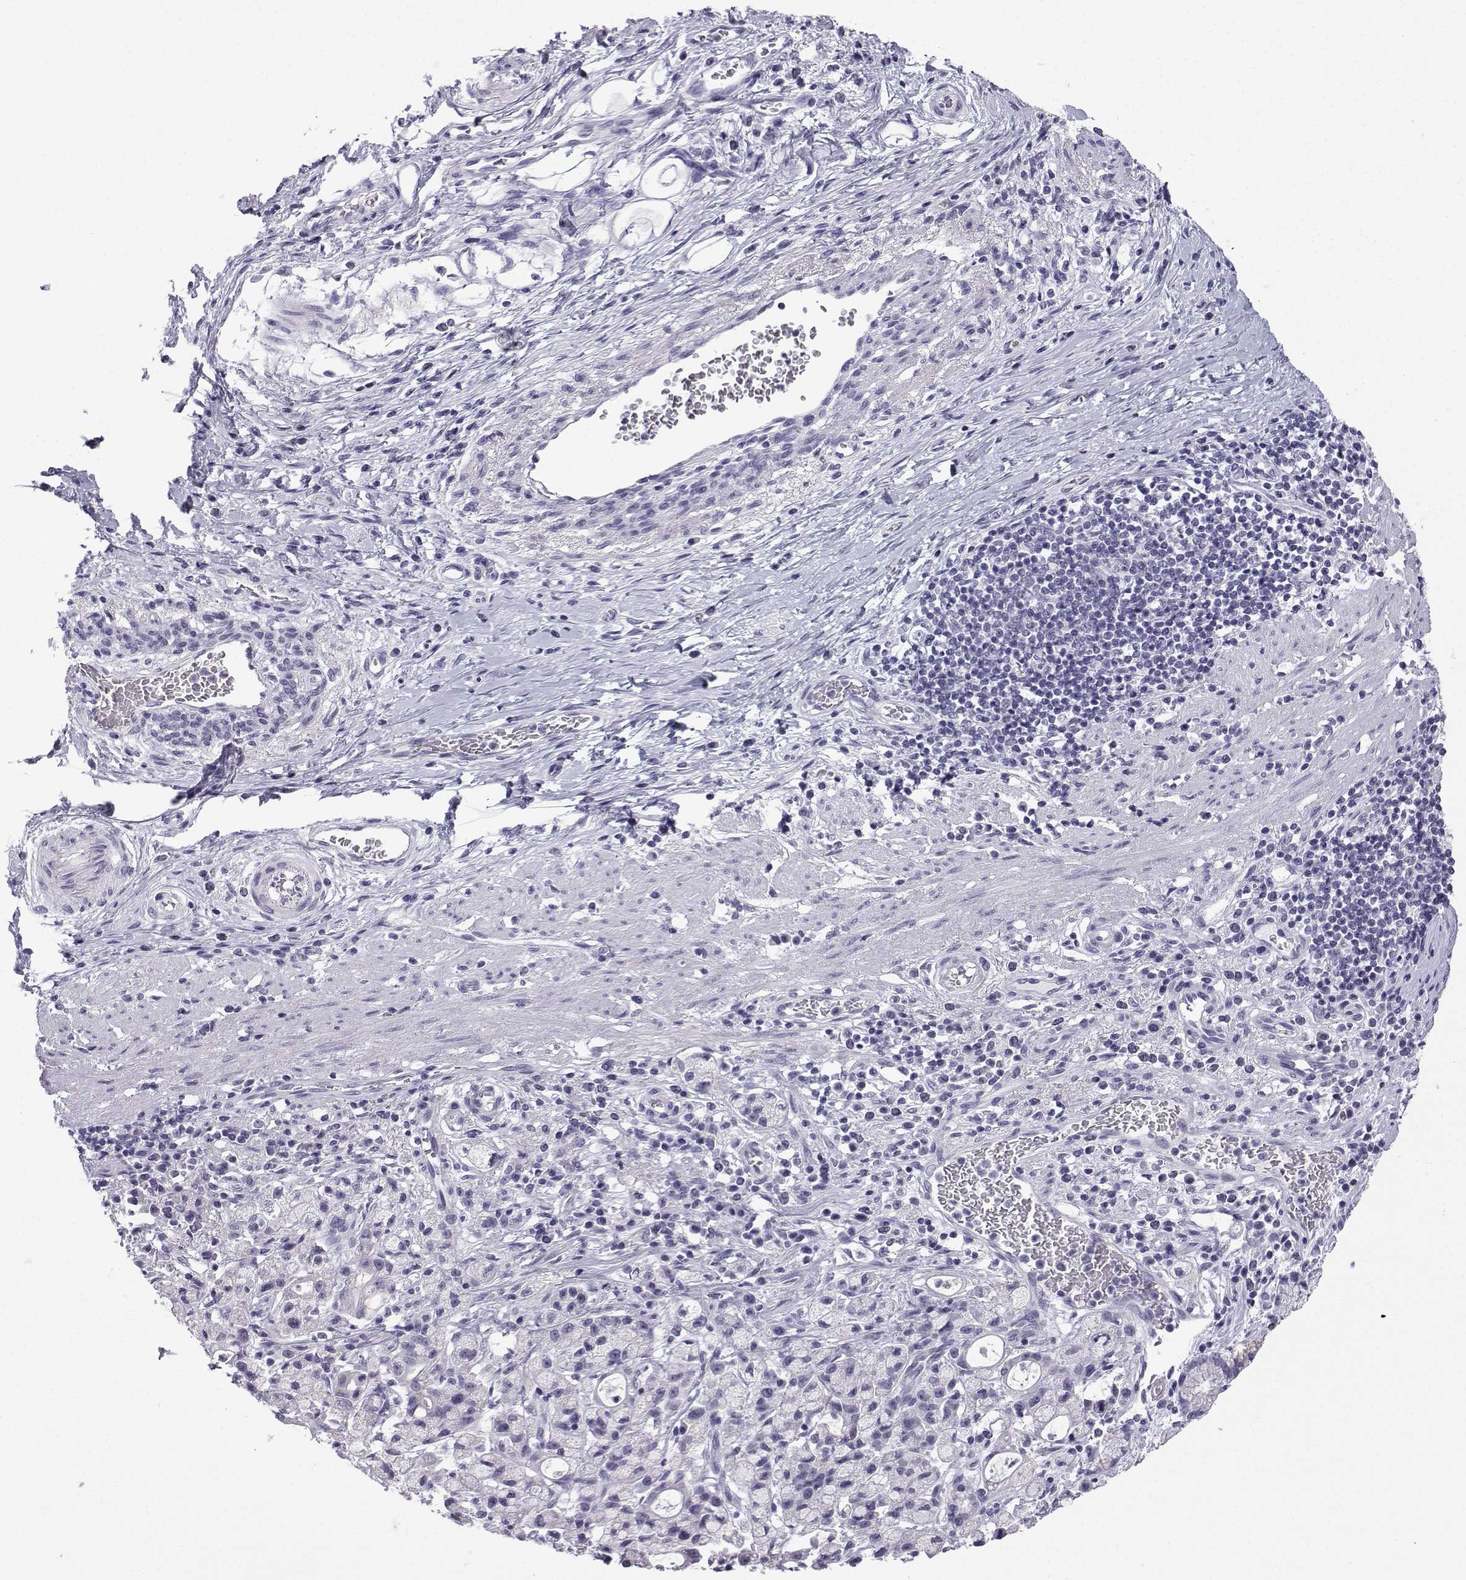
{"staining": {"intensity": "negative", "quantity": "none", "location": "none"}, "tissue": "stomach cancer", "cell_type": "Tumor cells", "image_type": "cancer", "snomed": [{"axis": "morphology", "description": "Adenocarcinoma, NOS"}, {"axis": "topography", "description": "Stomach"}], "caption": "IHC photomicrograph of human adenocarcinoma (stomach) stained for a protein (brown), which demonstrates no expression in tumor cells.", "gene": "ACRBP", "patient": {"sex": "male", "age": 58}}